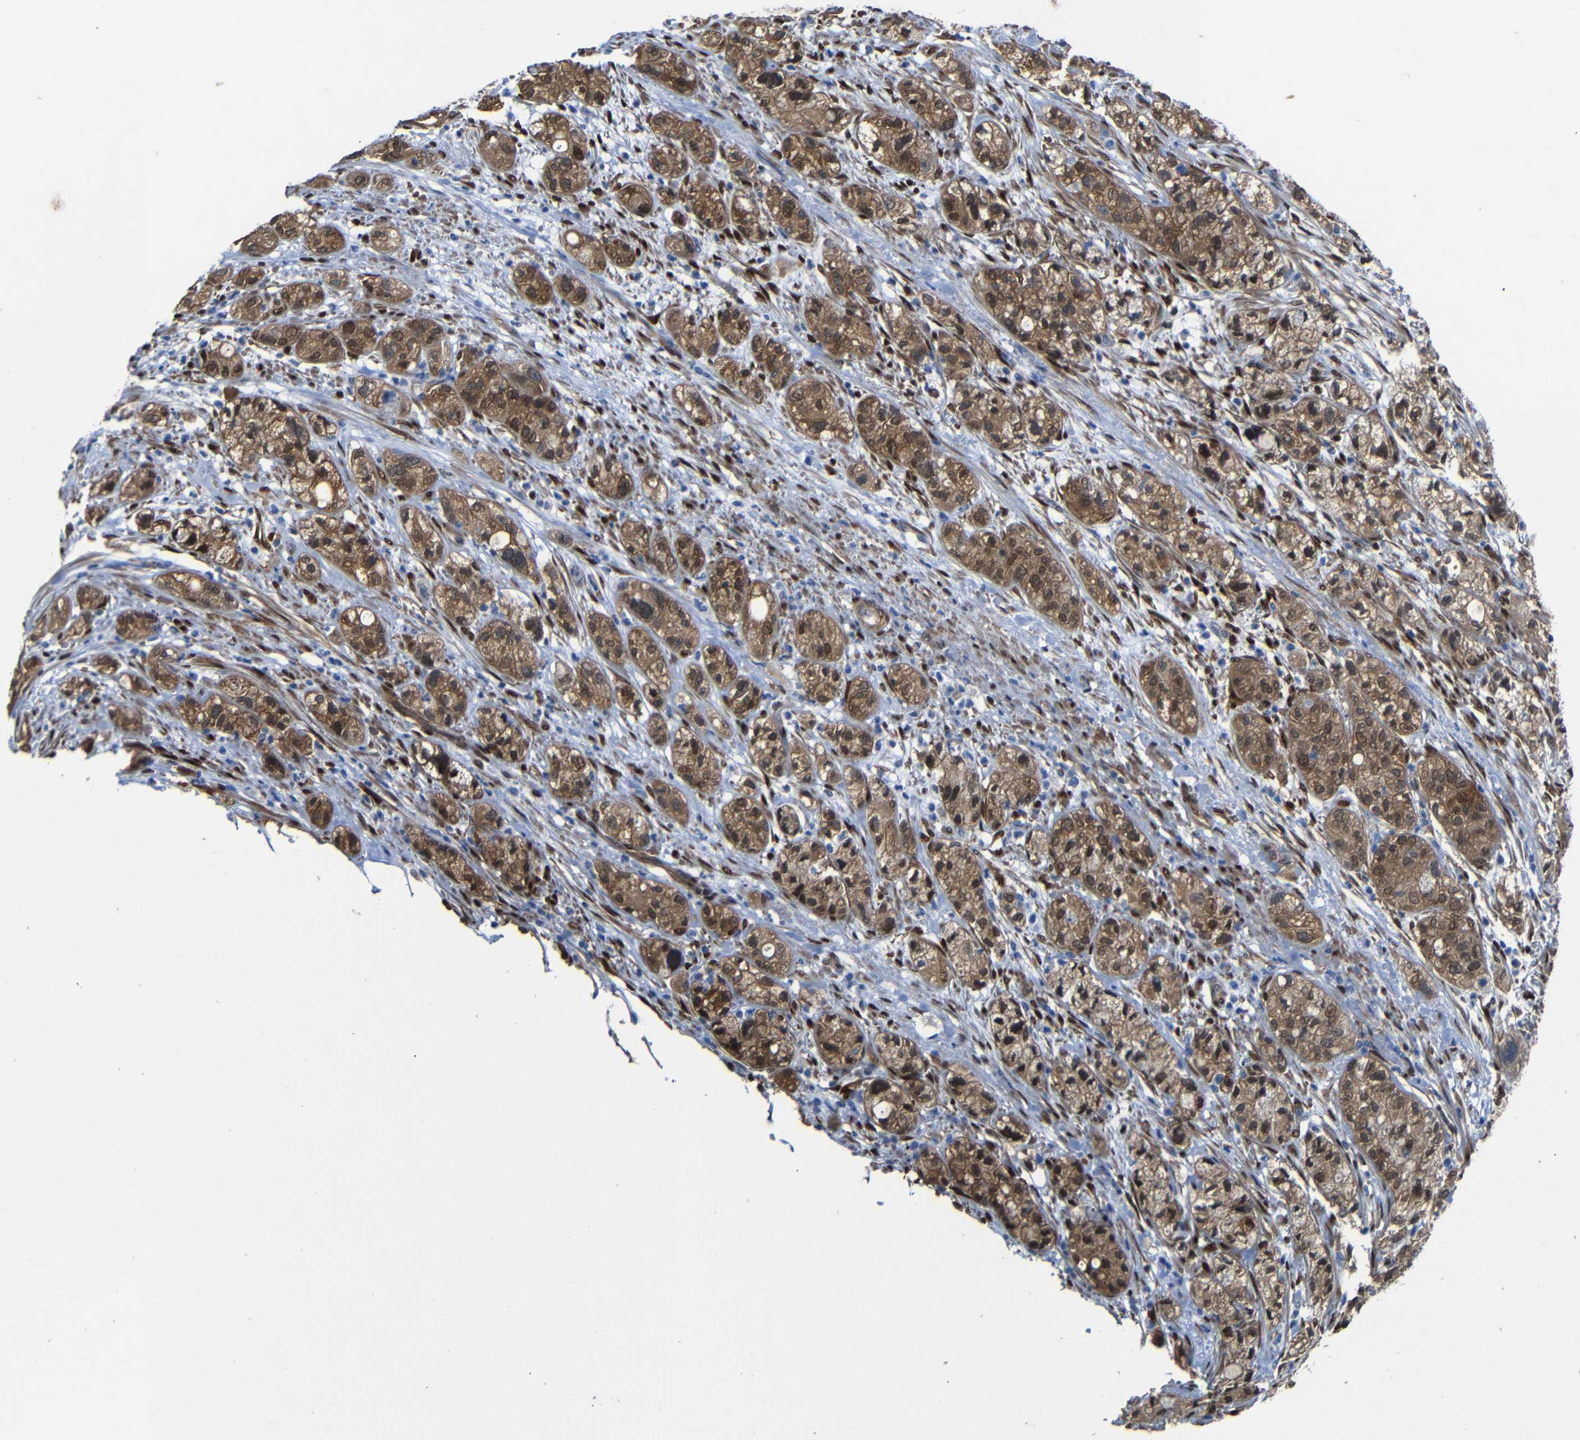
{"staining": {"intensity": "moderate", "quantity": ">75%", "location": "cytoplasmic/membranous,nuclear"}, "tissue": "pancreatic cancer", "cell_type": "Tumor cells", "image_type": "cancer", "snomed": [{"axis": "morphology", "description": "Adenocarcinoma, NOS"}, {"axis": "topography", "description": "Pancreas"}], "caption": "The histopathology image exhibits staining of adenocarcinoma (pancreatic), revealing moderate cytoplasmic/membranous and nuclear protein expression (brown color) within tumor cells. (brown staining indicates protein expression, while blue staining denotes nuclei).", "gene": "YAP1", "patient": {"sex": "female", "age": 78}}